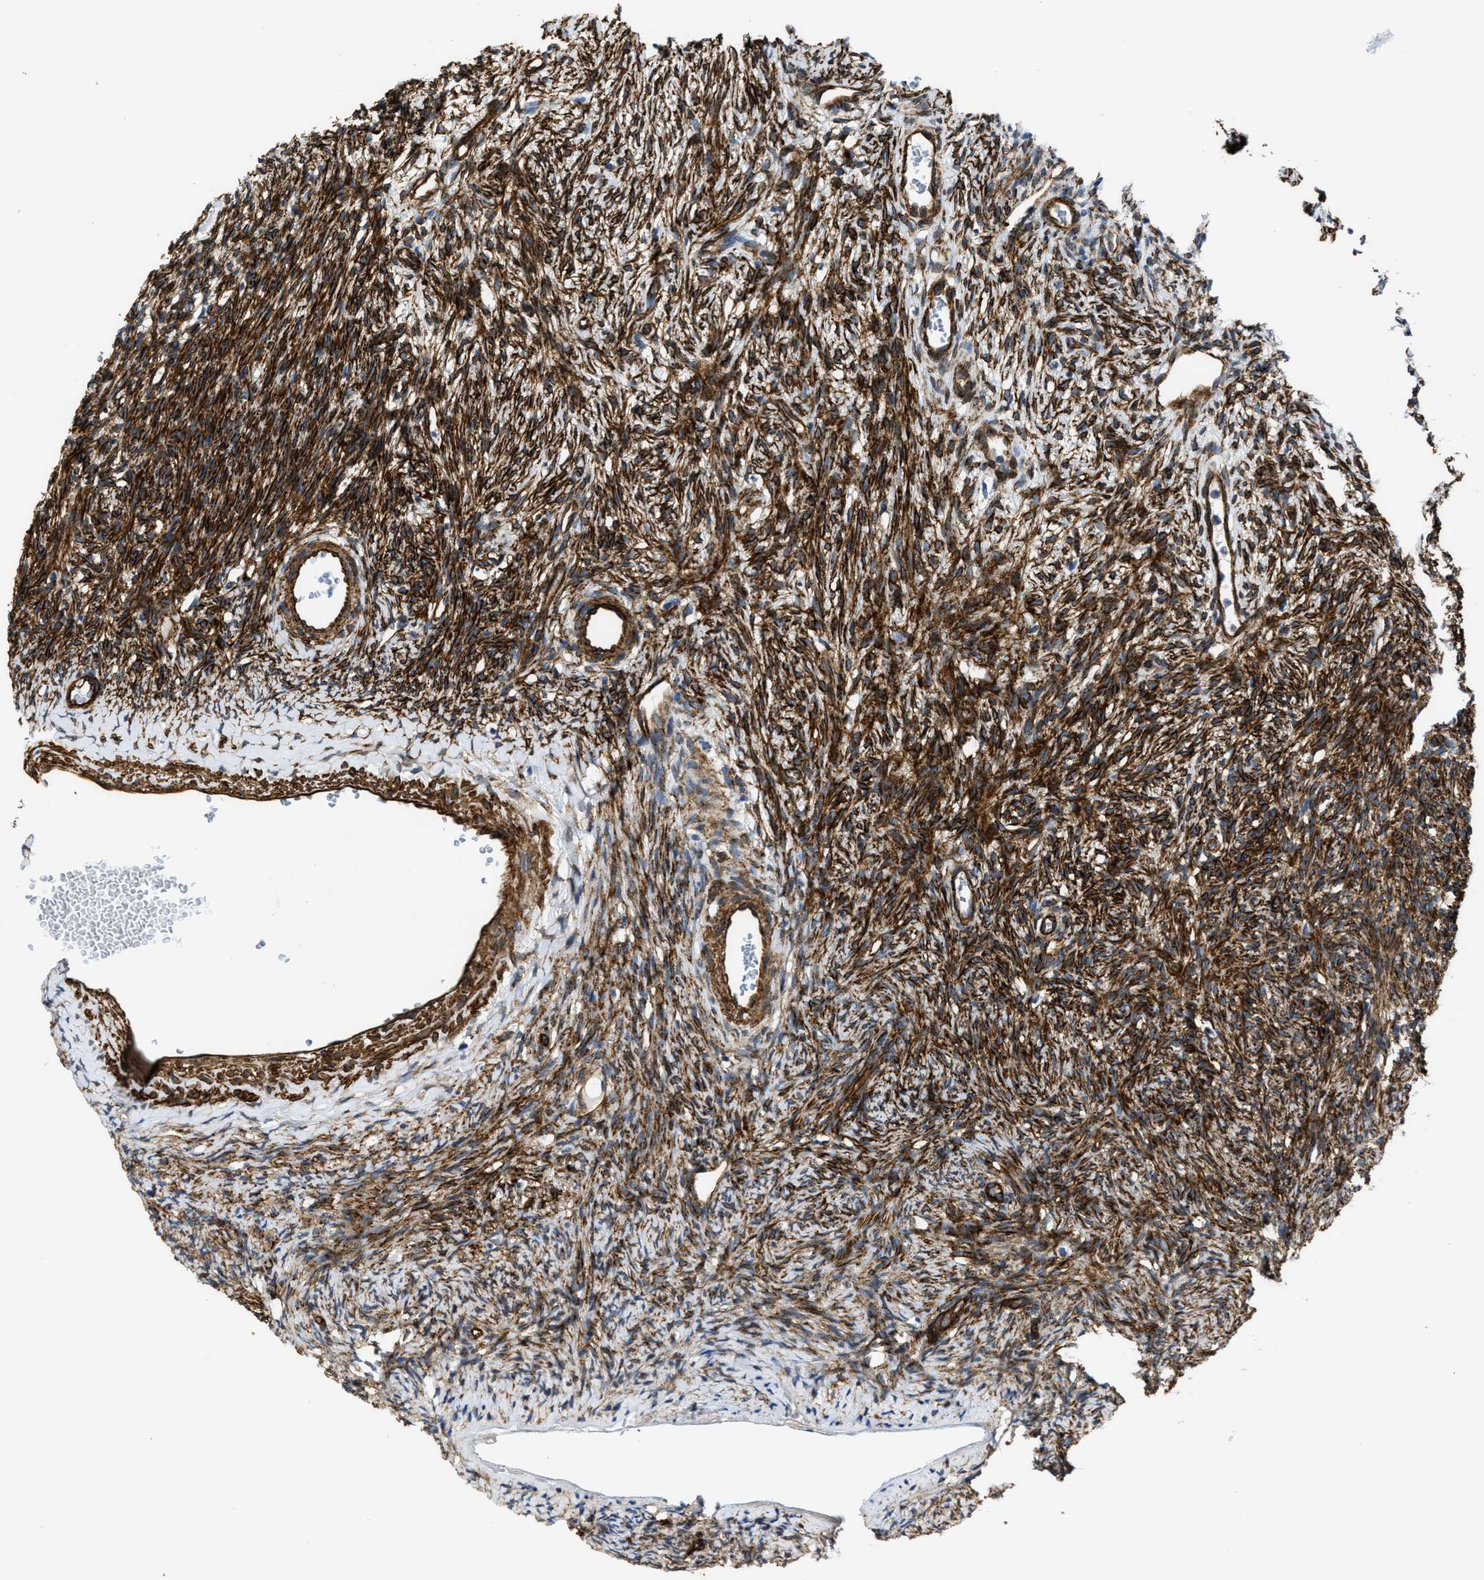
{"staining": {"intensity": "strong", "quantity": ">75%", "location": "cytoplasmic/membranous"}, "tissue": "ovary", "cell_type": "Ovarian stroma cells", "image_type": "normal", "snomed": [{"axis": "morphology", "description": "Normal tissue, NOS"}, {"axis": "topography", "description": "Ovary"}], "caption": "Immunohistochemistry (IHC) of benign ovary displays high levels of strong cytoplasmic/membranous positivity in approximately >75% of ovarian stroma cells. Using DAB (brown) and hematoxylin (blue) stains, captured at high magnification using brightfield microscopy.", "gene": "NAB1", "patient": {"sex": "female", "age": 33}}